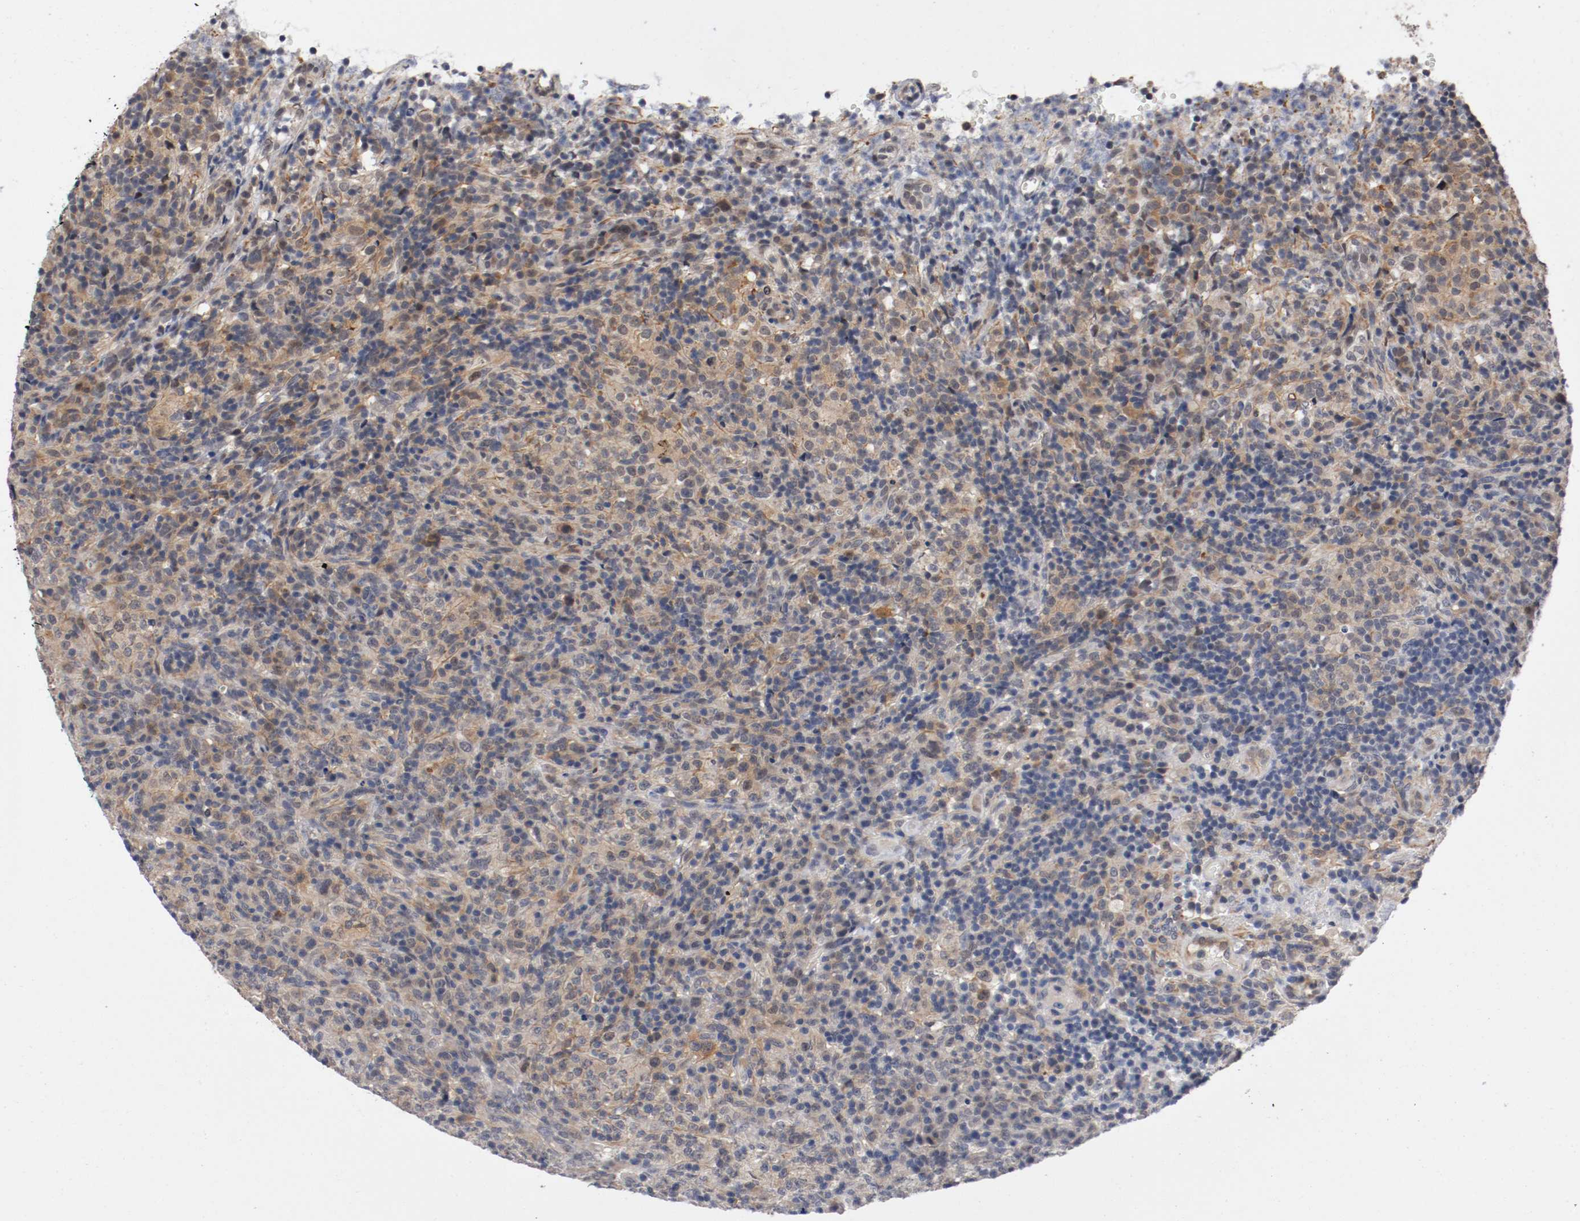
{"staining": {"intensity": "weak", "quantity": "25%-75%", "location": "cytoplasmic/membranous"}, "tissue": "lymphoma", "cell_type": "Tumor cells", "image_type": "cancer", "snomed": [{"axis": "morphology", "description": "Malignant lymphoma, non-Hodgkin's type, High grade"}, {"axis": "topography", "description": "Lymph node"}], "caption": "IHC staining of lymphoma, which demonstrates low levels of weak cytoplasmic/membranous expression in about 25%-75% of tumor cells indicating weak cytoplasmic/membranous protein staining. The staining was performed using DAB (brown) for protein detection and nuclei were counterstained in hematoxylin (blue).", "gene": "RBM23", "patient": {"sex": "female", "age": 76}}